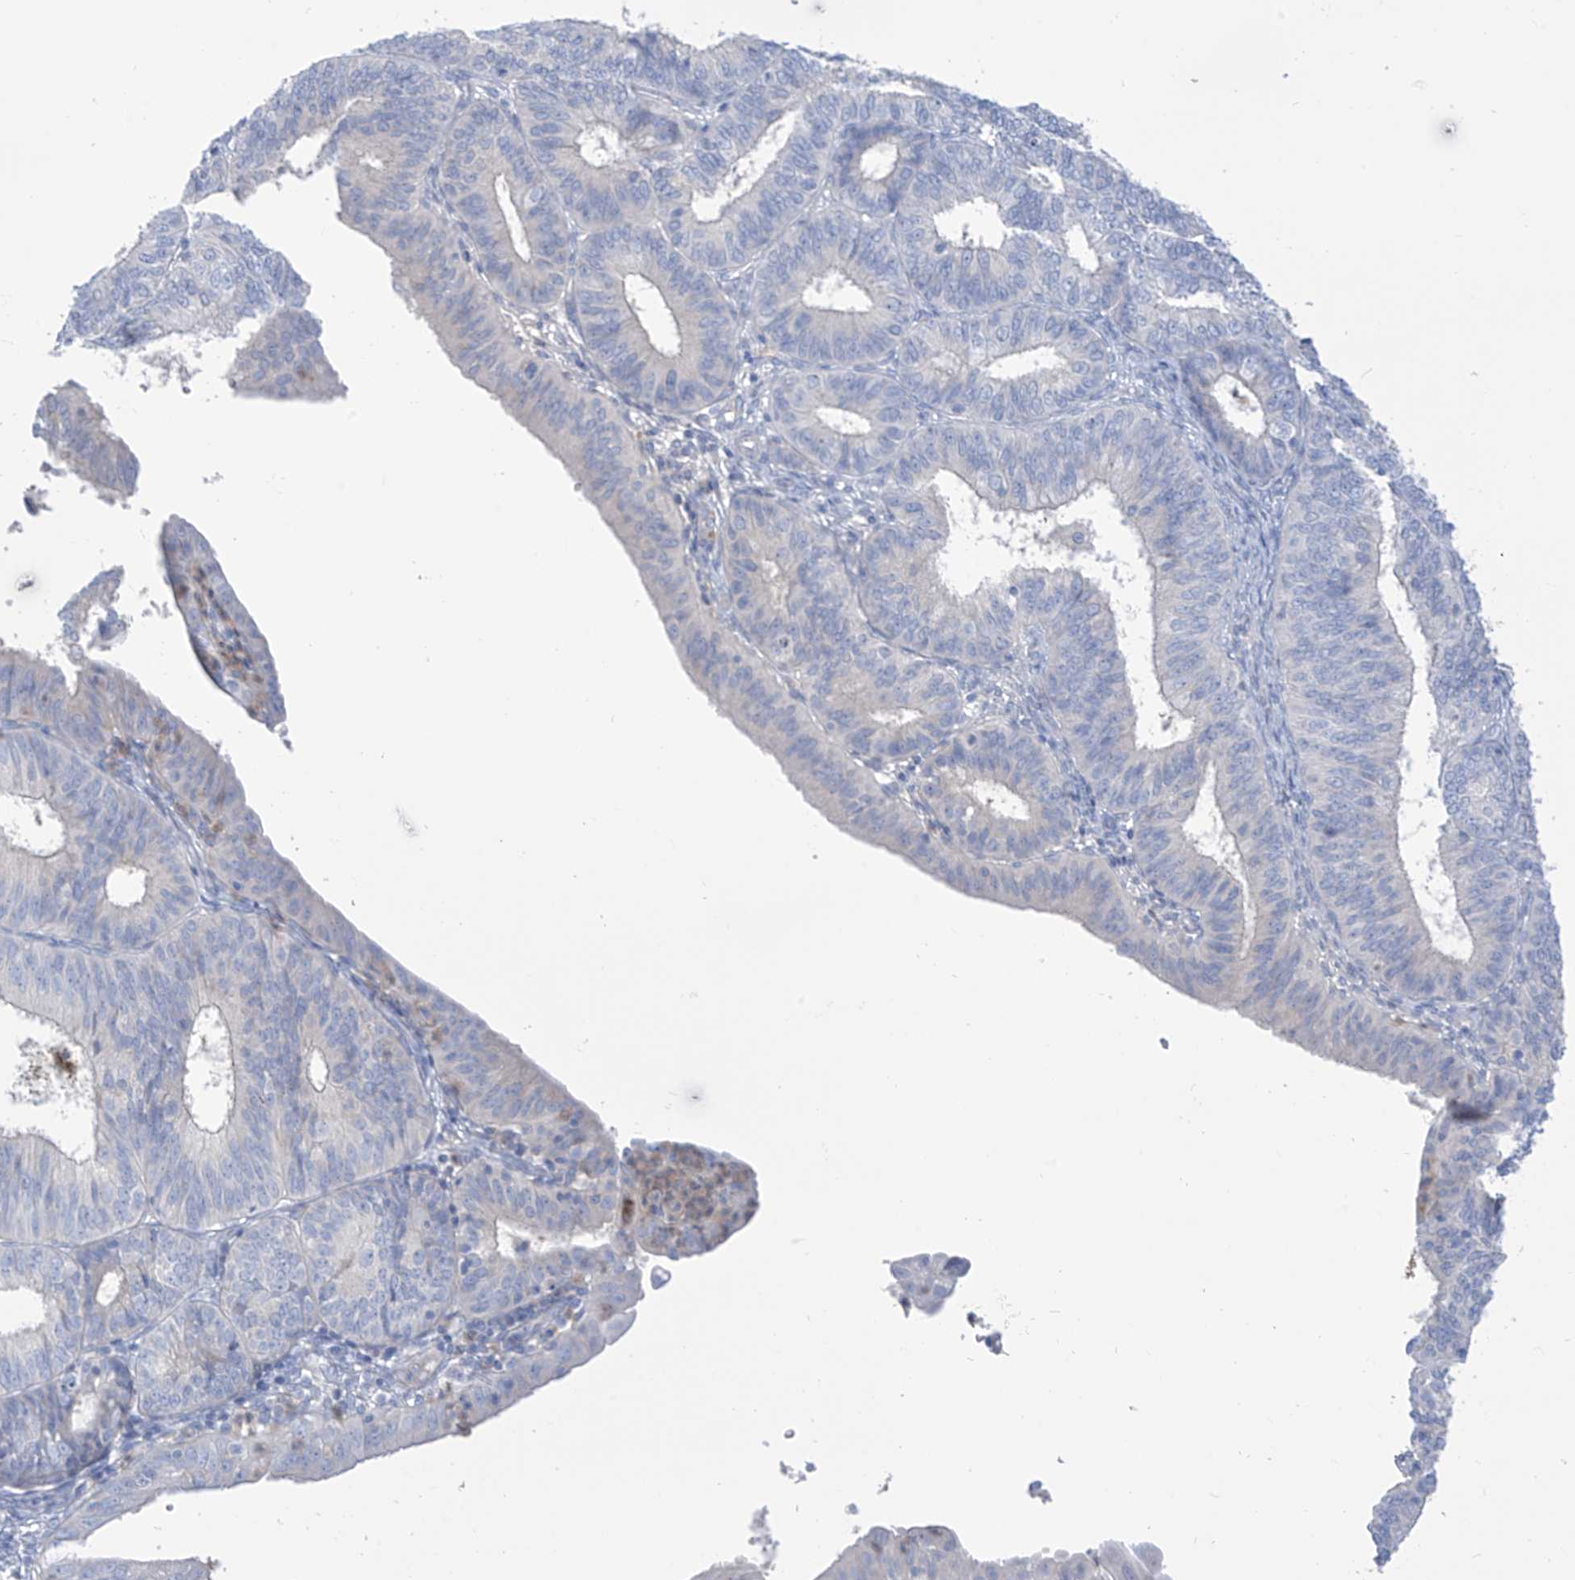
{"staining": {"intensity": "negative", "quantity": "none", "location": "none"}, "tissue": "endometrial cancer", "cell_type": "Tumor cells", "image_type": "cancer", "snomed": [{"axis": "morphology", "description": "Adenocarcinoma, NOS"}, {"axis": "topography", "description": "Endometrium"}], "caption": "Tumor cells show no significant protein expression in endometrial cancer (adenocarcinoma). (DAB immunohistochemistry, high magnification).", "gene": "FABP2", "patient": {"sex": "female", "age": 51}}